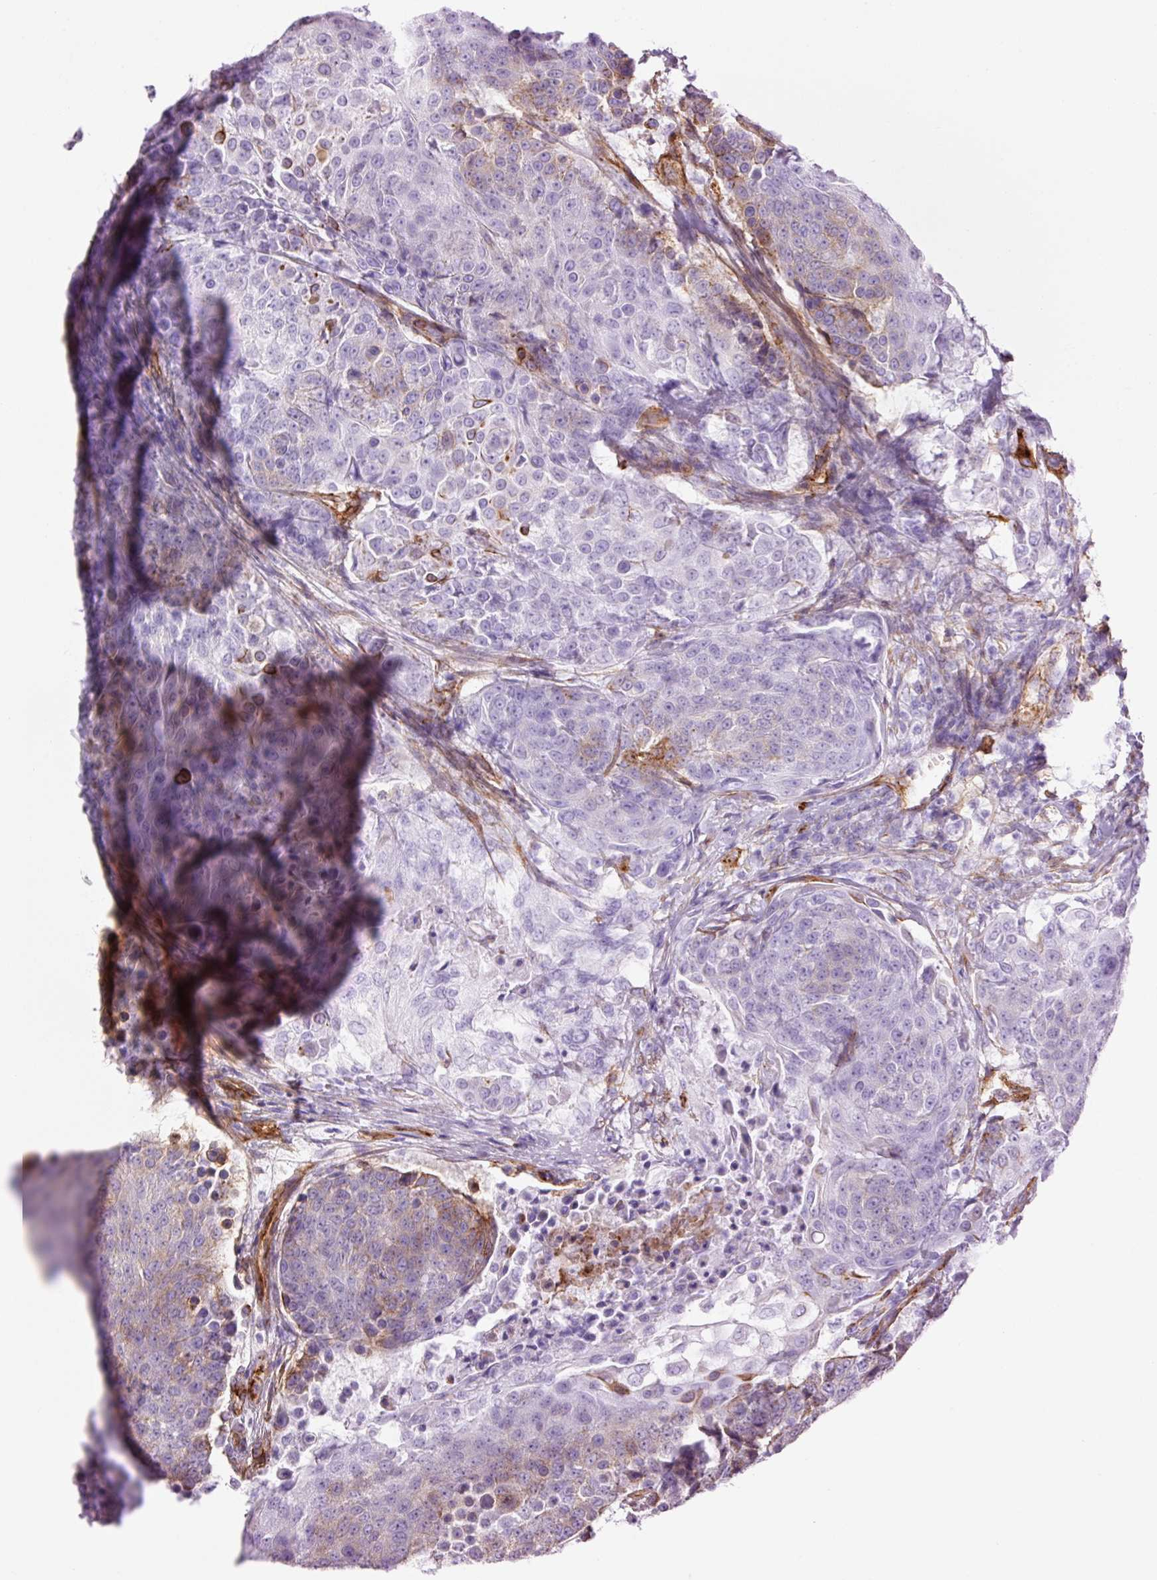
{"staining": {"intensity": "strong", "quantity": "<25%", "location": "cytoplasmic/membranous"}, "tissue": "urothelial cancer", "cell_type": "Tumor cells", "image_type": "cancer", "snomed": [{"axis": "morphology", "description": "Urothelial carcinoma, High grade"}, {"axis": "topography", "description": "Urinary bladder"}], "caption": "Brown immunohistochemical staining in urothelial cancer shows strong cytoplasmic/membranous staining in approximately <25% of tumor cells.", "gene": "CAV1", "patient": {"sex": "female", "age": 63}}